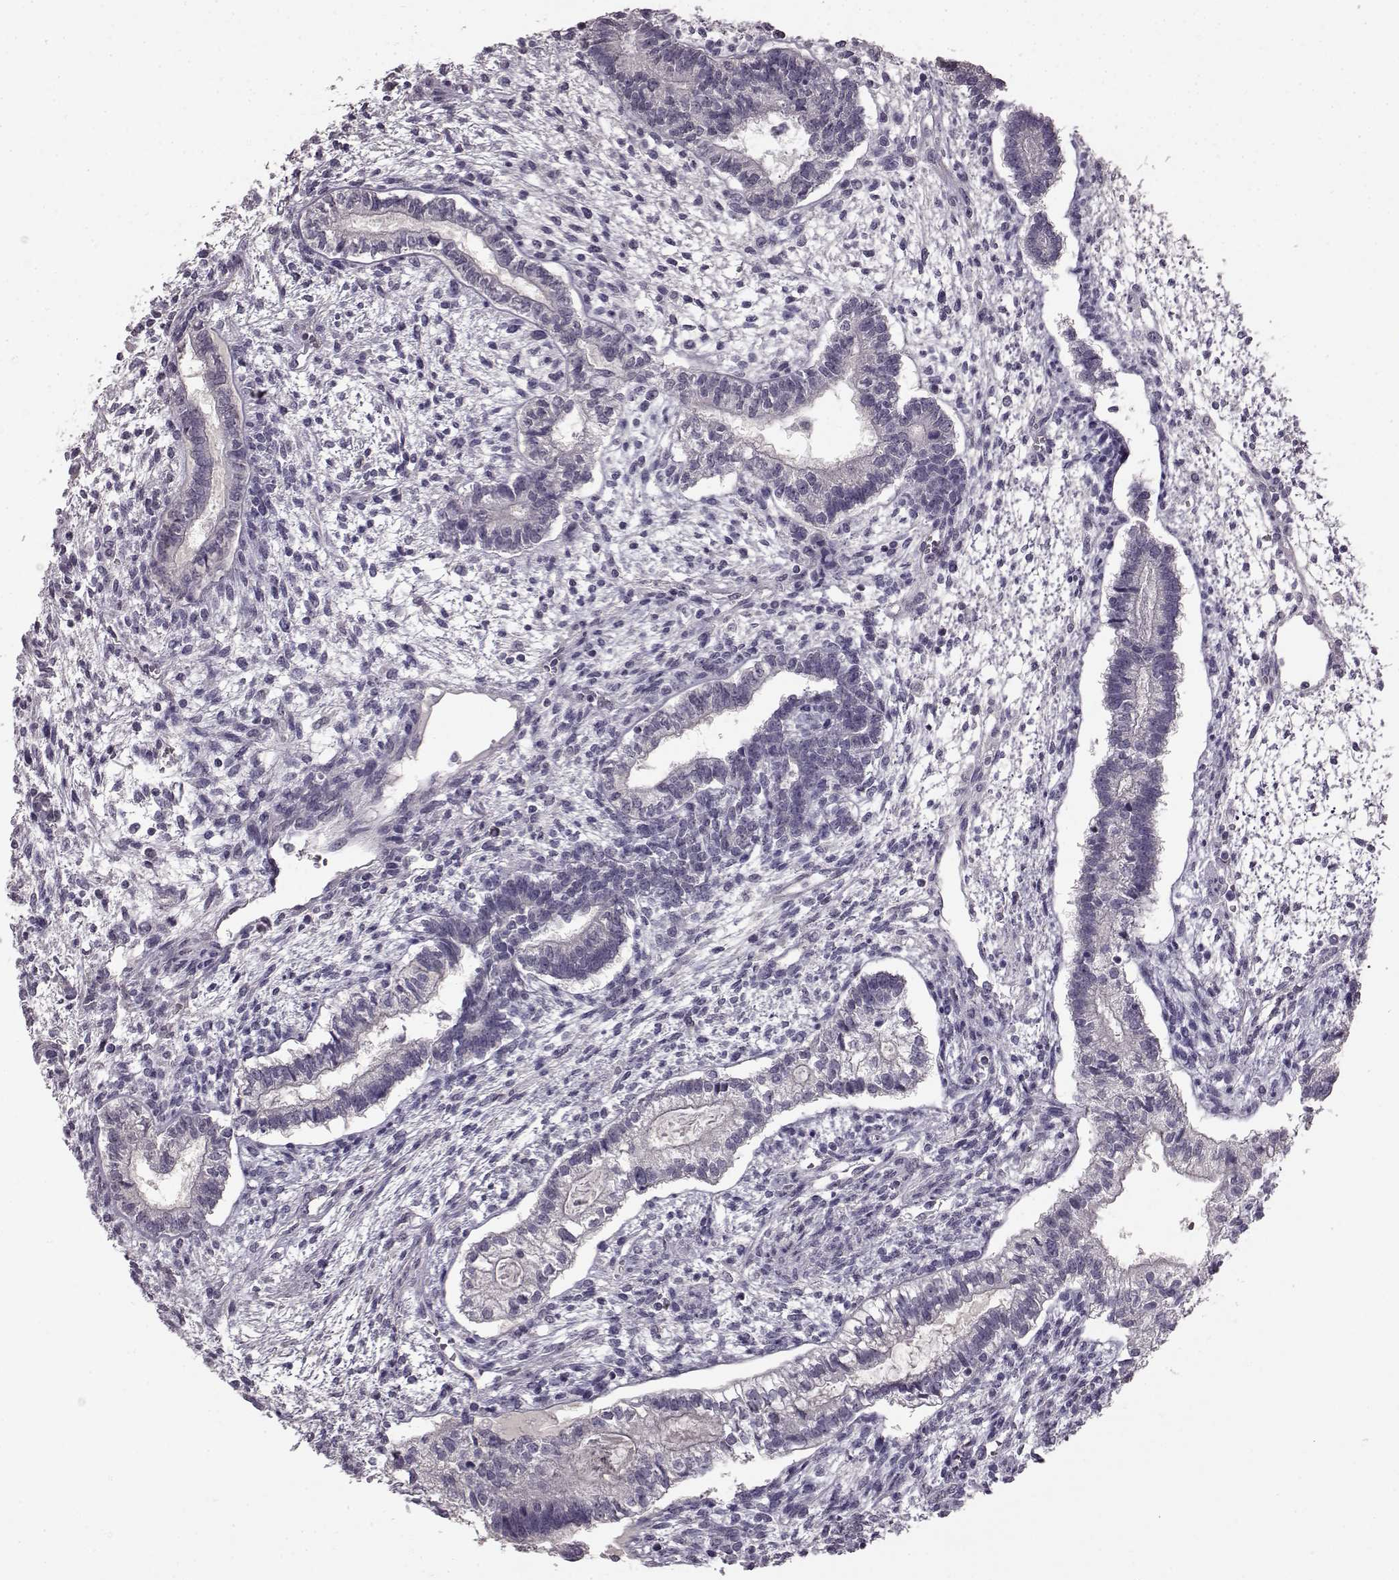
{"staining": {"intensity": "negative", "quantity": "none", "location": "none"}, "tissue": "testis cancer", "cell_type": "Tumor cells", "image_type": "cancer", "snomed": [{"axis": "morphology", "description": "Carcinoma, Embryonal, NOS"}, {"axis": "topography", "description": "Testis"}], "caption": "DAB (3,3'-diaminobenzidine) immunohistochemical staining of human embryonal carcinoma (testis) demonstrates no significant expression in tumor cells.", "gene": "LHB", "patient": {"sex": "male", "age": 37}}